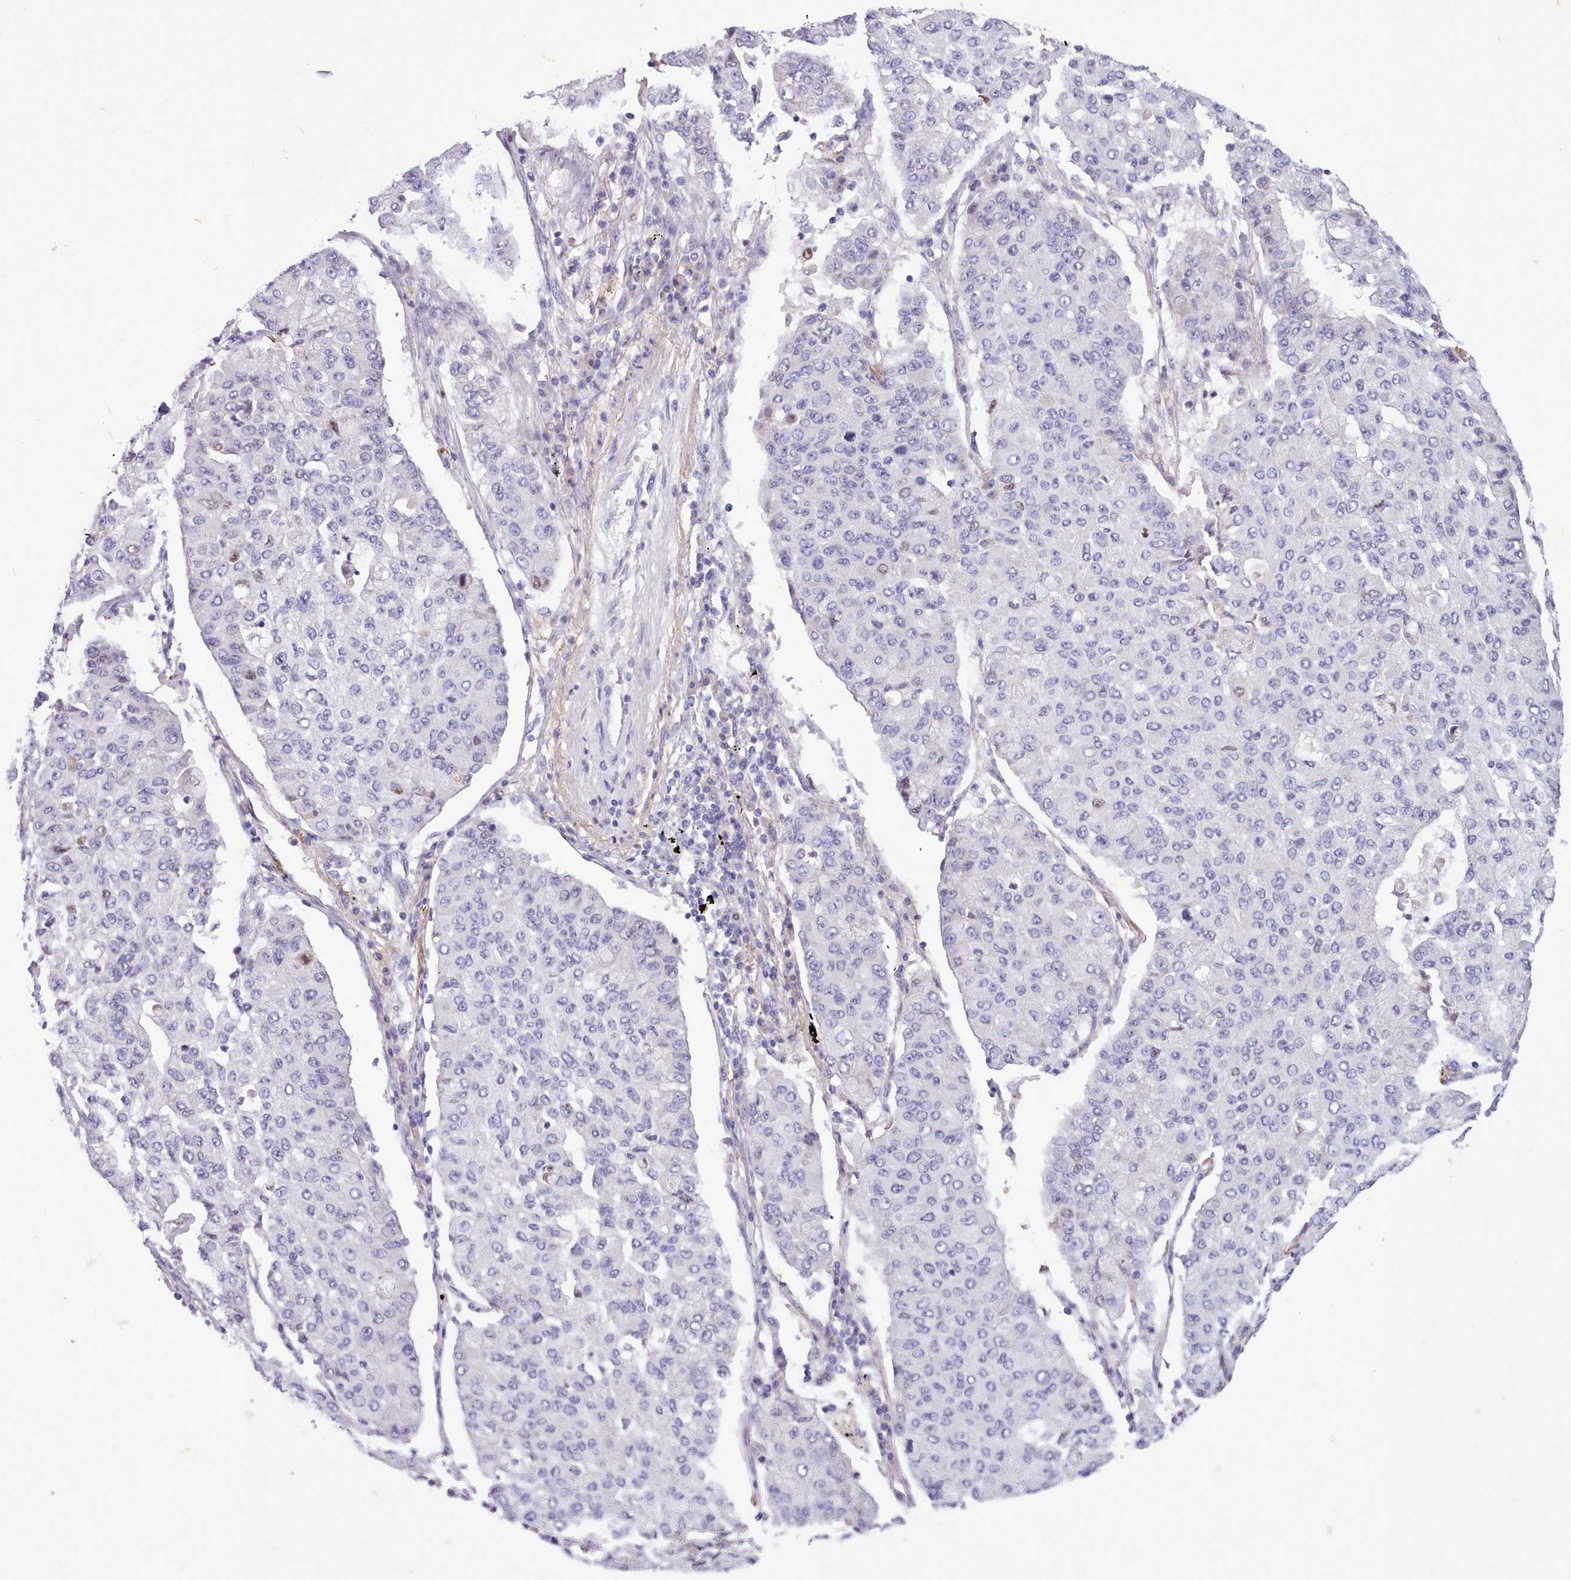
{"staining": {"intensity": "negative", "quantity": "none", "location": "none"}, "tissue": "lung cancer", "cell_type": "Tumor cells", "image_type": "cancer", "snomed": [{"axis": "morphology", "description": "Squamous cell carcinoma, NOS"}, {"axis": "topography", "description": "Lung"}], "caption": "Immunohistochemistry image of neoplastic tissue: human lung cancer (squamous cell carcinoma) stained with DAB (3,3'-diaminobenzidine) displays no significant protein positivity in tumor cells. Nuclei are stained in blue.", "gene": "CYP2A13", "patient": {"sex": "male", "age": 74}}